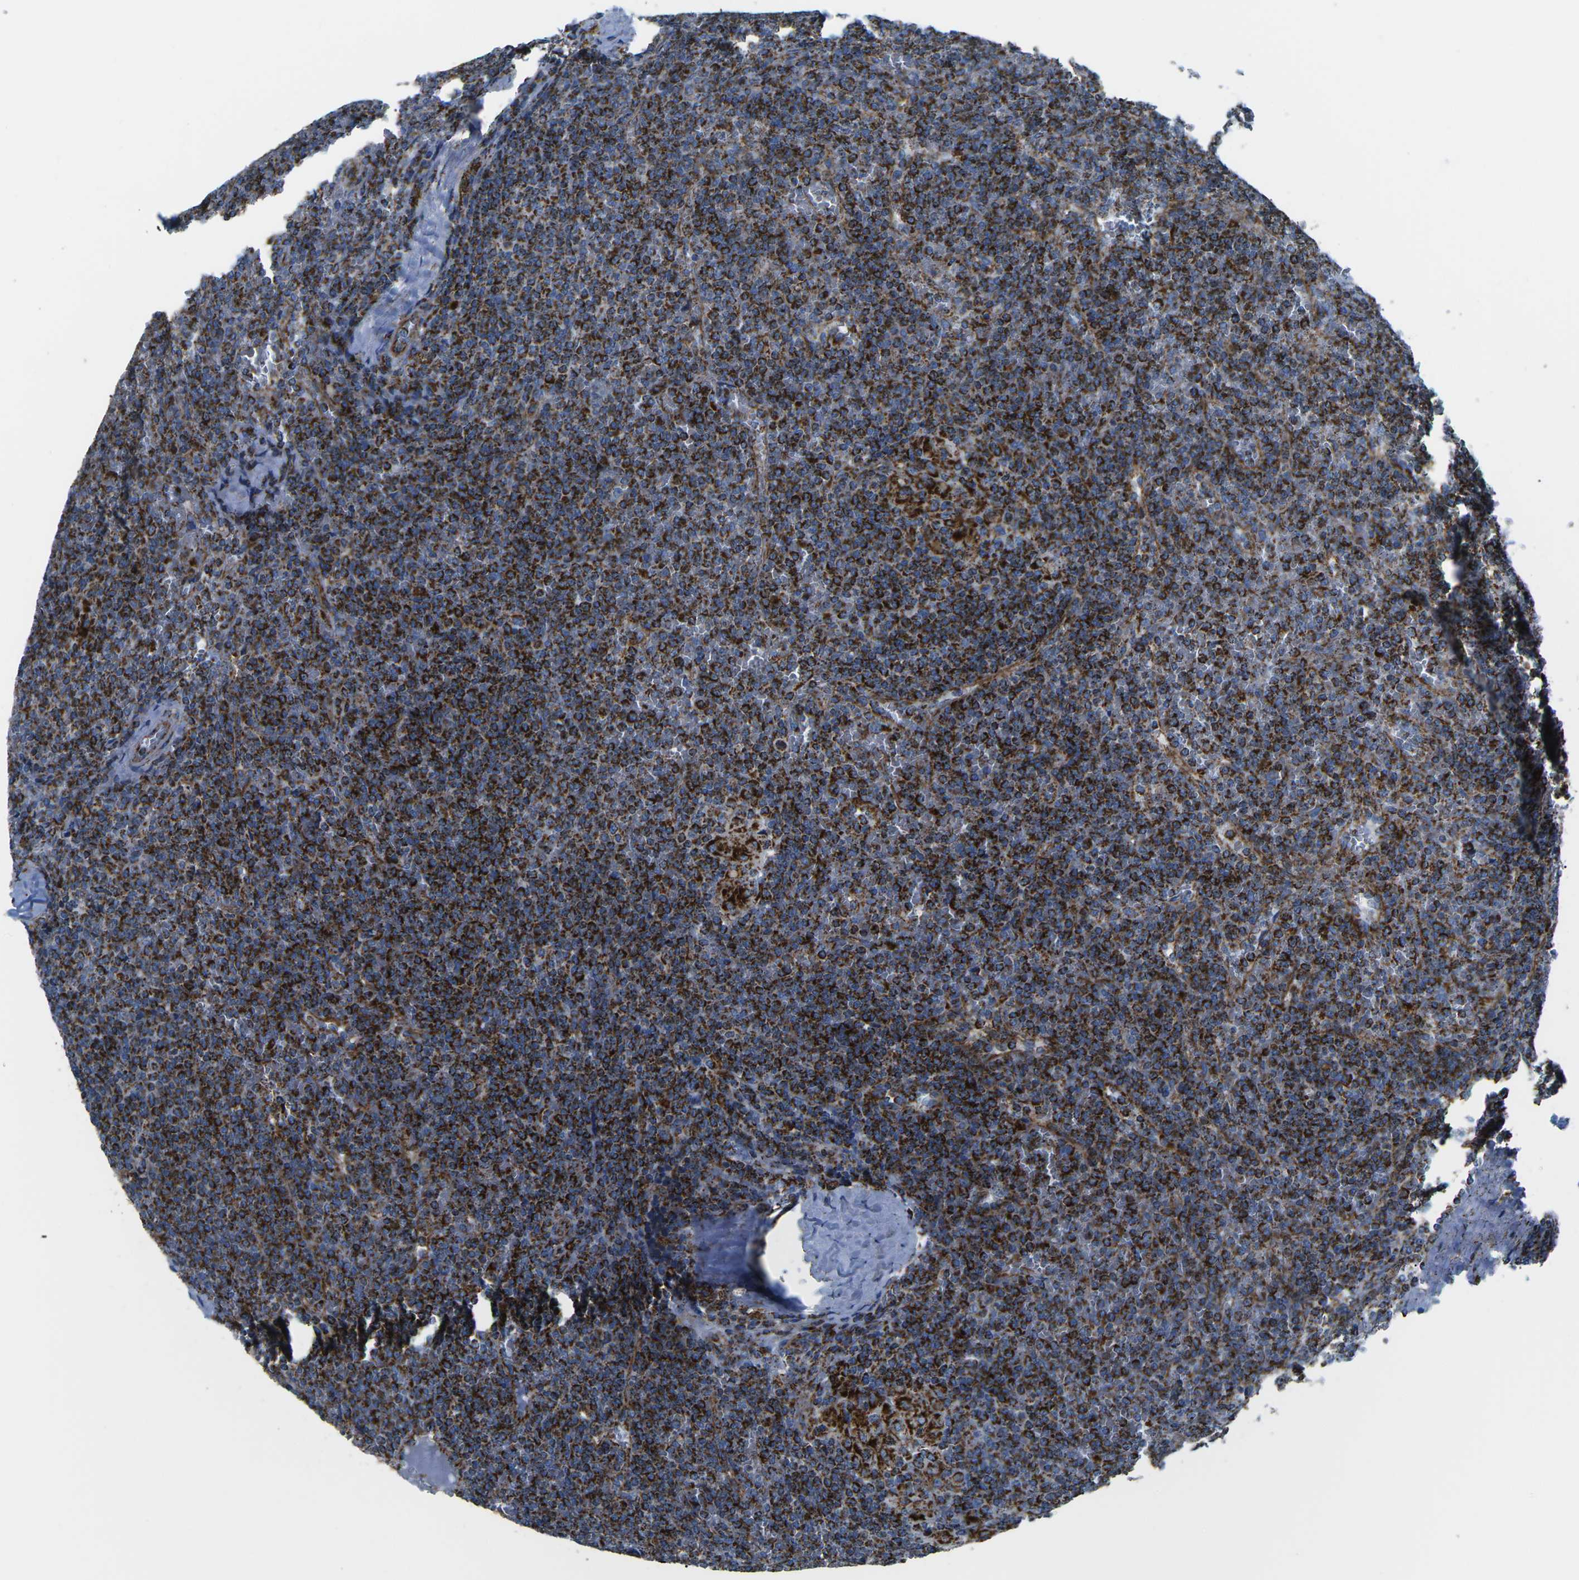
{"staining": {"intensity": "strong", "quantity": ">75%", "location": "cytoplasmic/membranous"}, "tissue": "lymphoma", "cell_type": "Tumor cells", "image_type": "cancer", "snomed": [{"axis": "morphology", "description": "Malignant lymphoma, non-Hodgkin's type, Low grade"}, {"axis": "topography", "description": "Spleen"}], "caption": "Lymphoma stained with DAB (3,3'-diaminobenzidine) immunohistochemistry reveals high levels of strong cytoplasmic/membranous expression in about >75% of tumor cells.", "gene": "MT-CO2", "patient": {"sex": "female", "age": 19}}